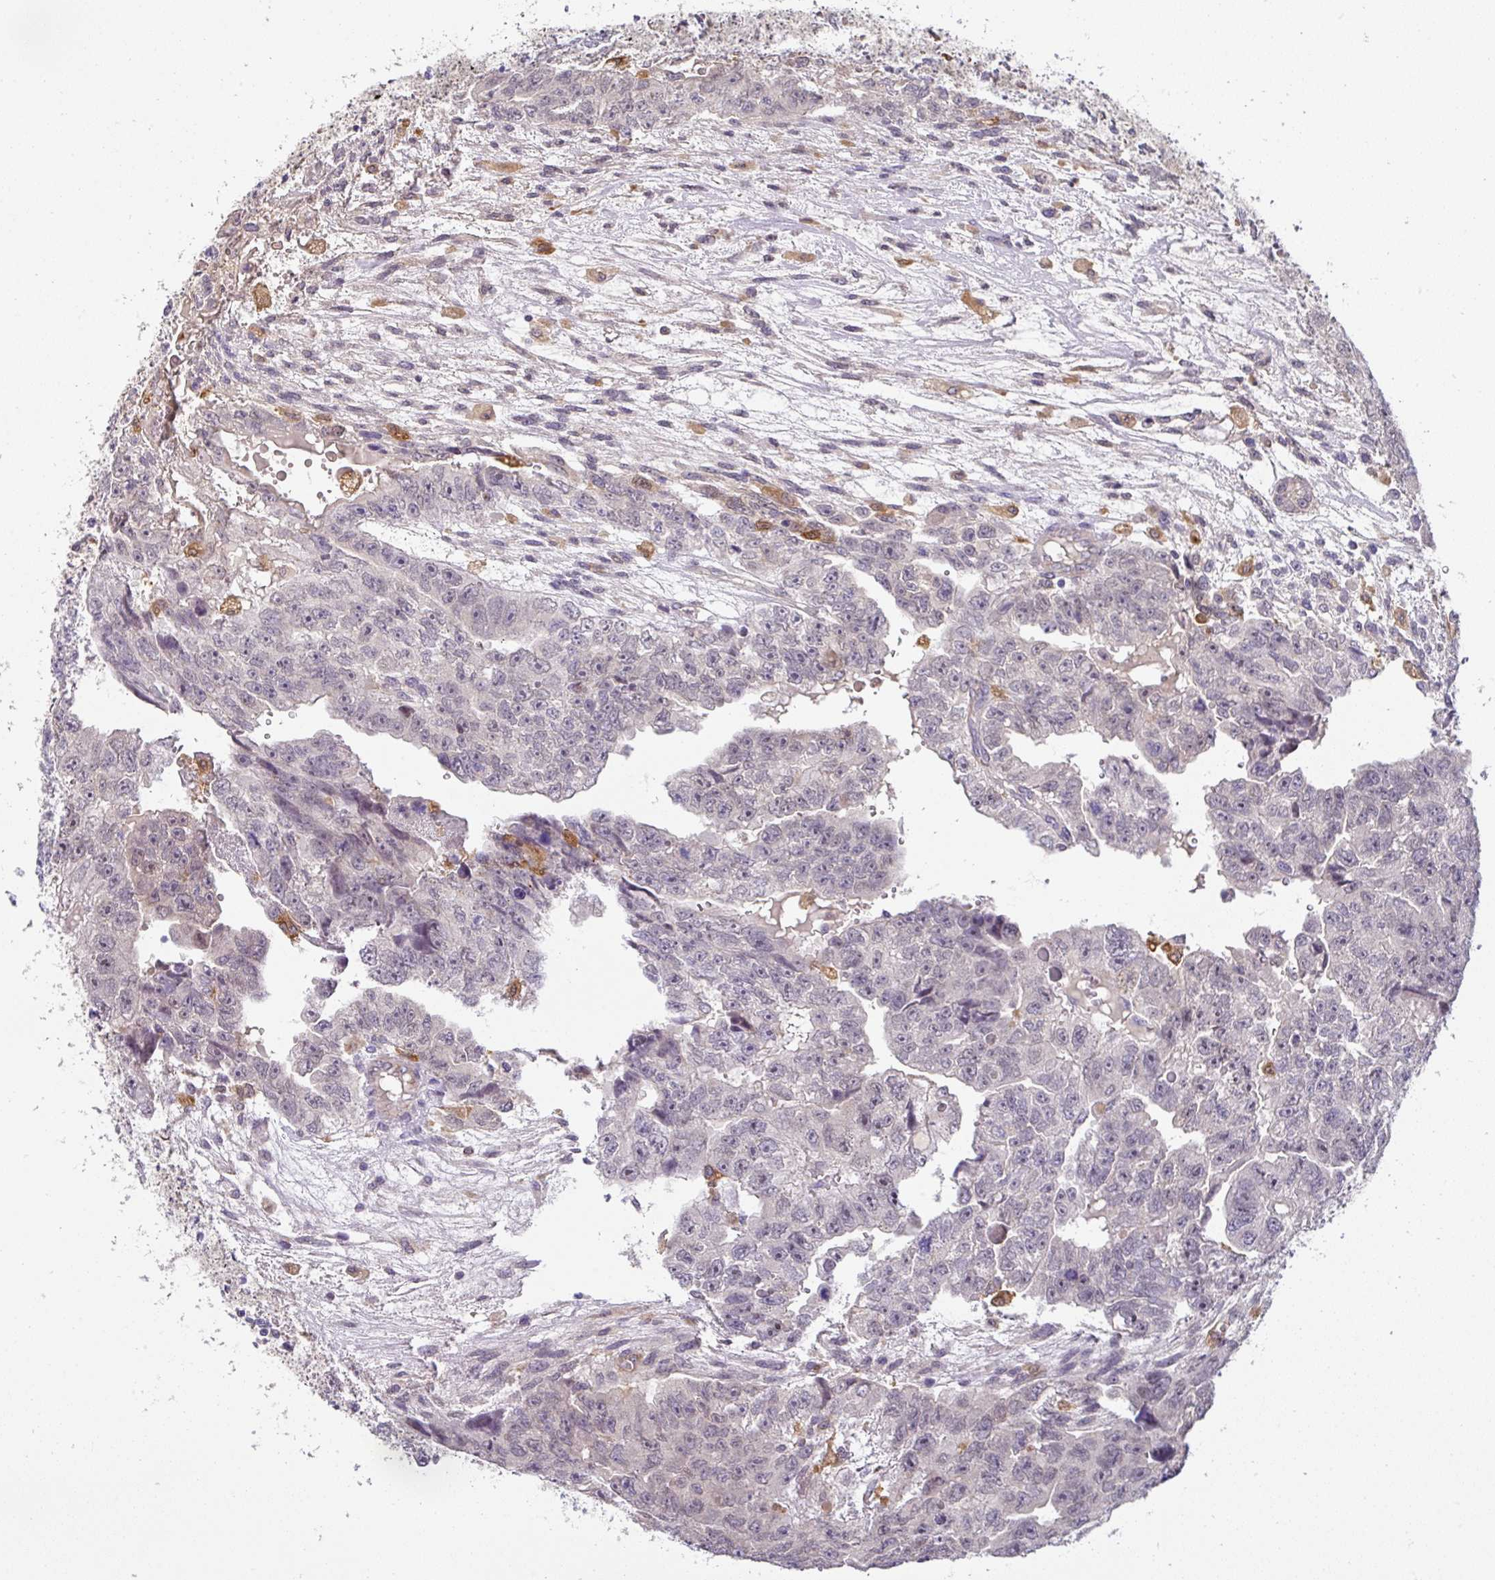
{"staining": {"intensity": "negative", "quantity": "none", "location": "none"}, "tissue": "testis cancer", "cell_type": "Tumor cells", "image_type": "cancer", "snomed": [{"axis": "morphology", "description": "Carcinoma, Embryonal, NOS"}, {"axis": "topography", "description": "Testis"}], "caption": "Human embryonal carcinoma (testis) stained for a protein using IHC demonstrates no expression in tumor cells.", "gene": "GCNT7", "patient": {"sex": "male", "age": 20}}